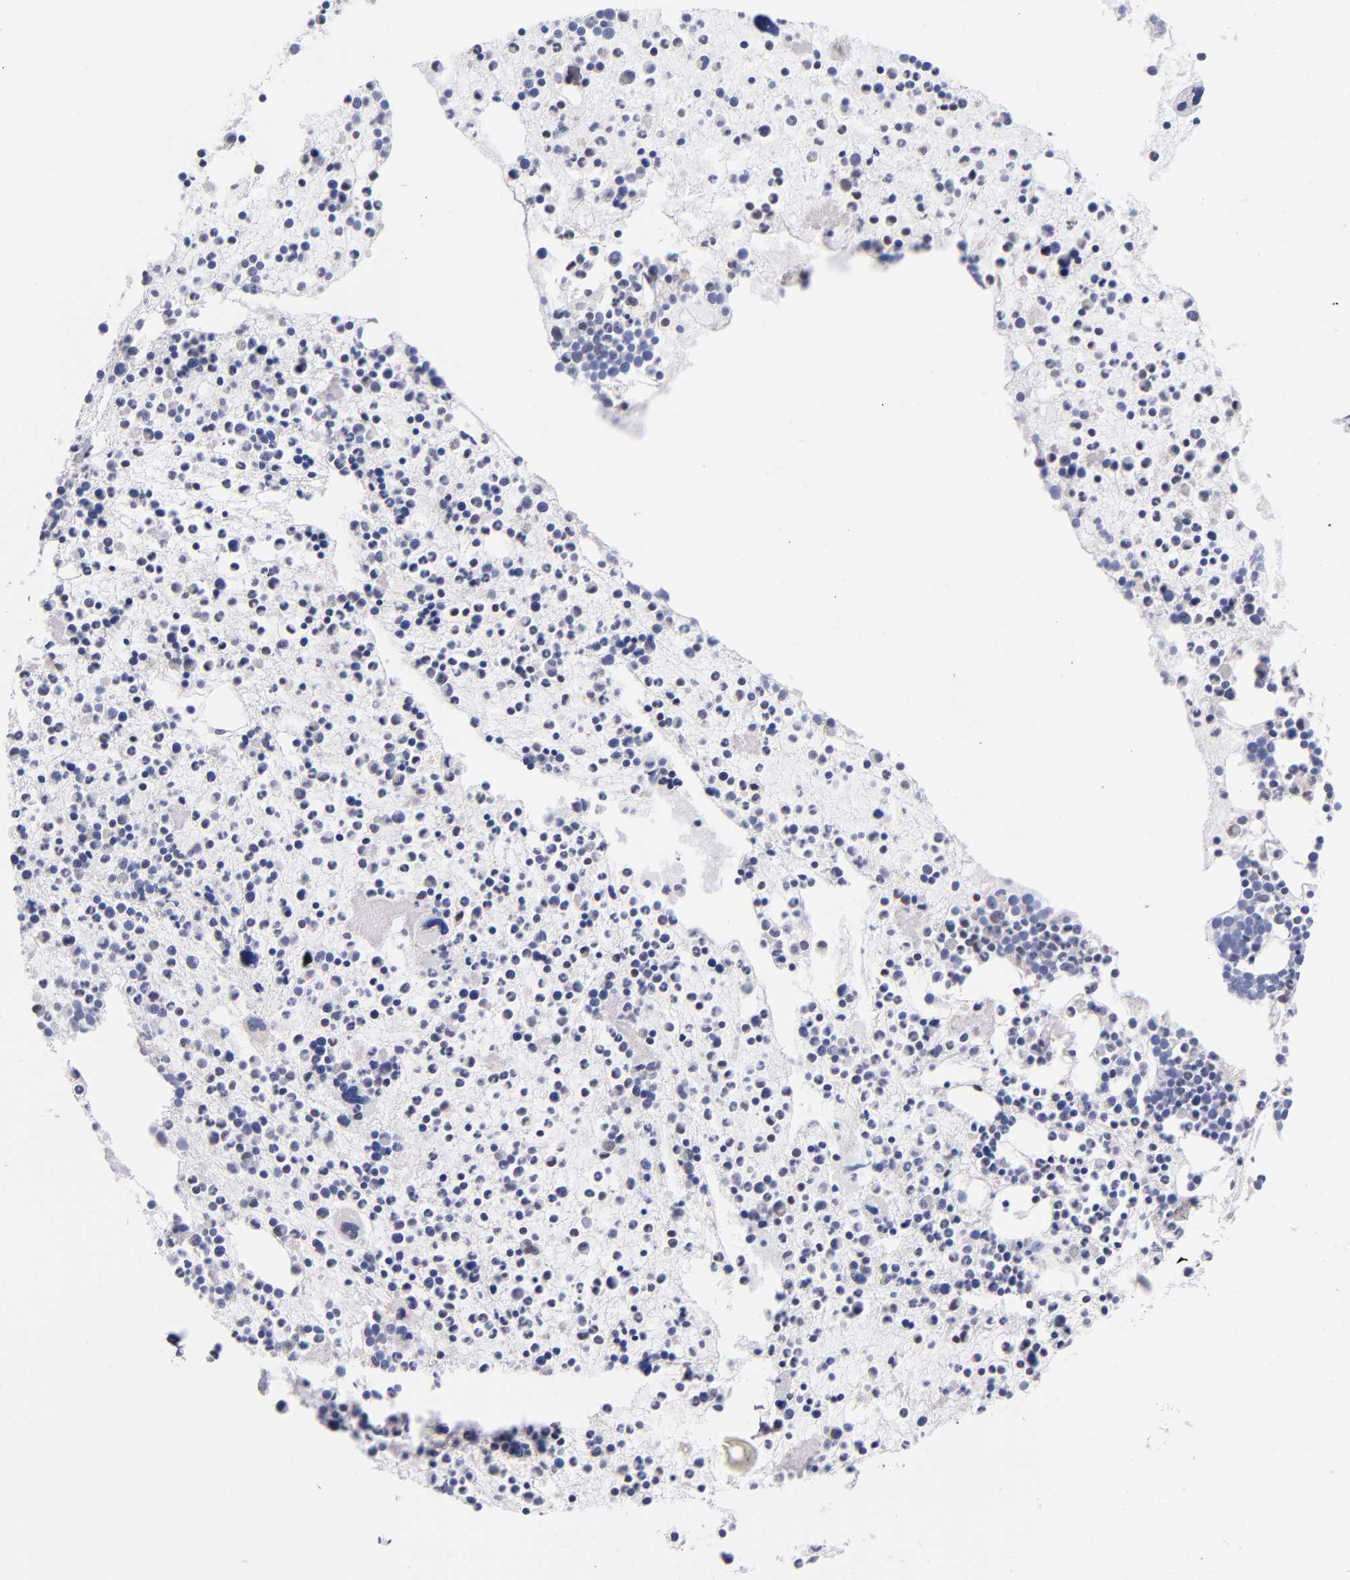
{"staining": {"intensity": "negative", "quantity": "none", "location": "none"}, "tissue": "bone marrow", "cell_type": "Hematopoietic cells", "image_type": "normal", "snomed": [{"axis": "morphology", "description": "Normal tissue, NOS"}, {"axis": "topography", "description": "Bone marrow"}], "caption": "This histopathology image is of normal bone marrow stained with immunohistochemistry (IHC) to label a protein in brown with the nuclei are counter-stained blue. There is no positivity in hematopoietic cells. Brightfield microscopy of immunohistochemistry stained with DAB (brown) and hematoxylin (blue), captured at high magnification.", "gene": "SRF", "patient": {"sex": "male", "age": 15}}